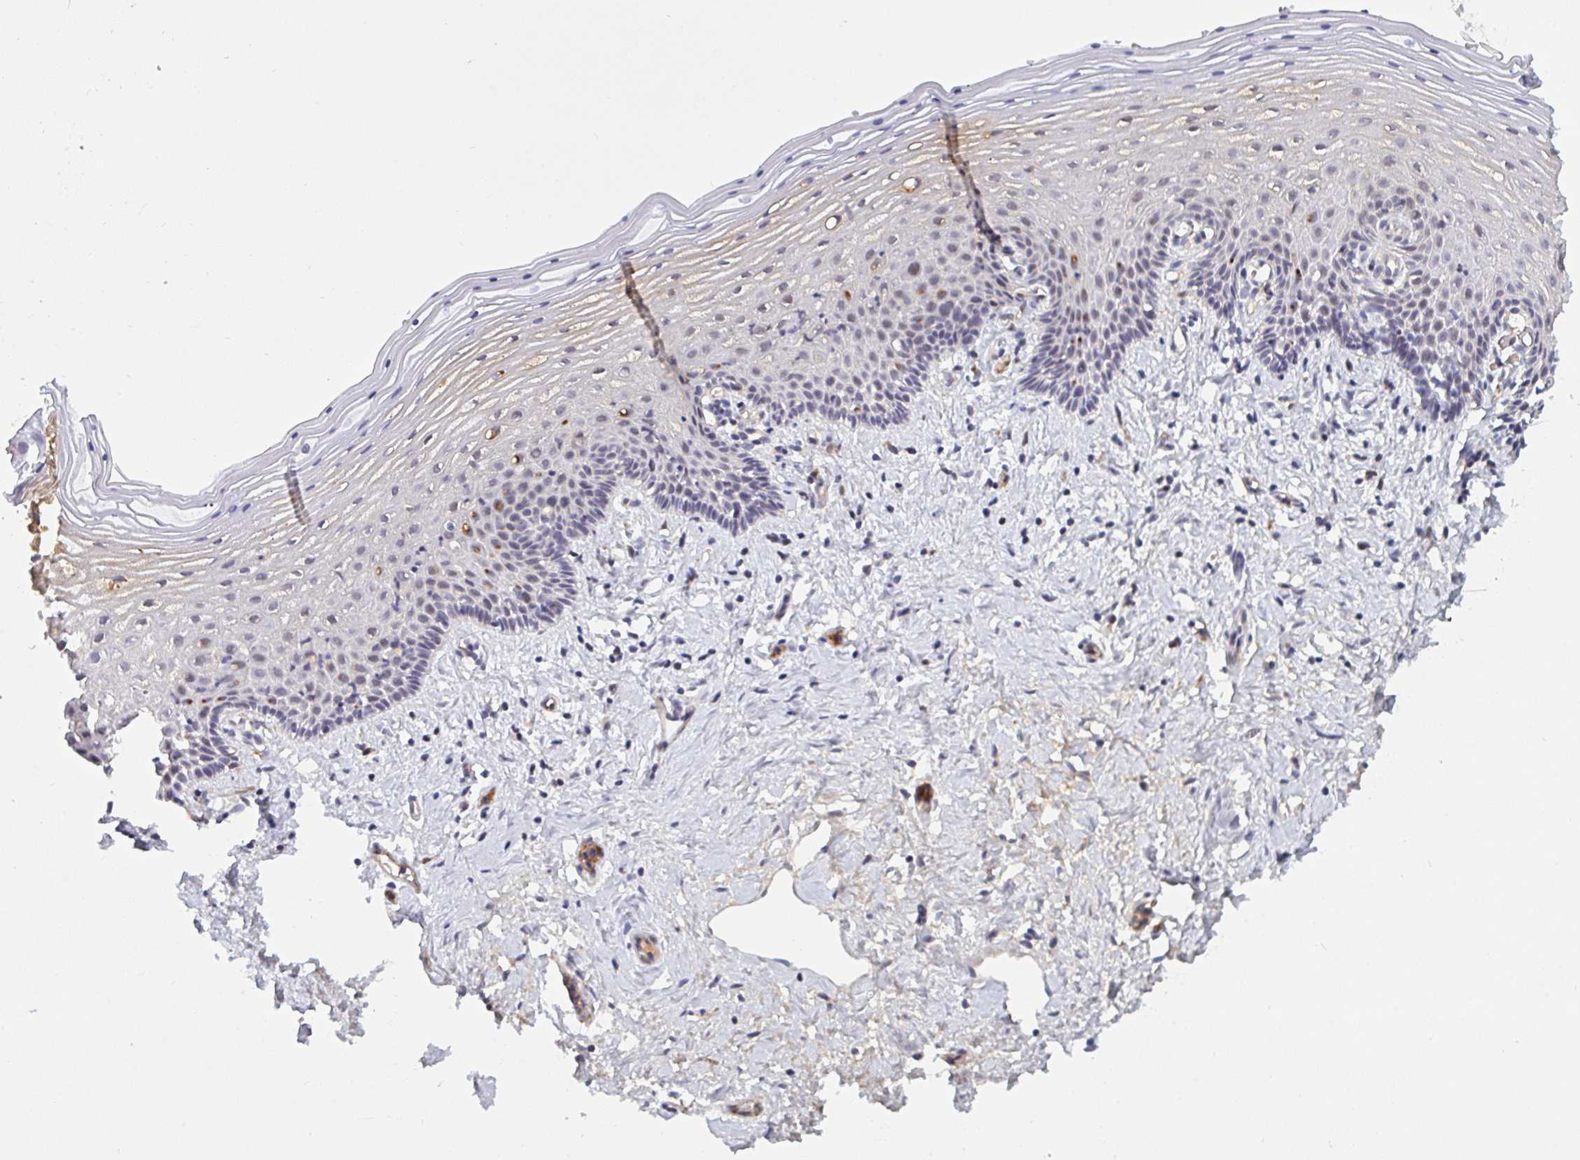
{"staining": {"intensity": "negative", "quantity": "none", "location": "none"}, "tissue": "vagina", "cell_type": "Squamous epithelial cells", "image_type": "normal", "snomed": [{"axis": "morphology", "description": "Normal tissue, NOS"}, {"axis": "topography", "description": "Vagina"}], "caption": "DAB immunohistochemical staining of benign vagina demonstrates no significant staining in squamous epithelial cells.", "gene": "DSCAML1", "patient": {"sex": "female", "age": 42}}